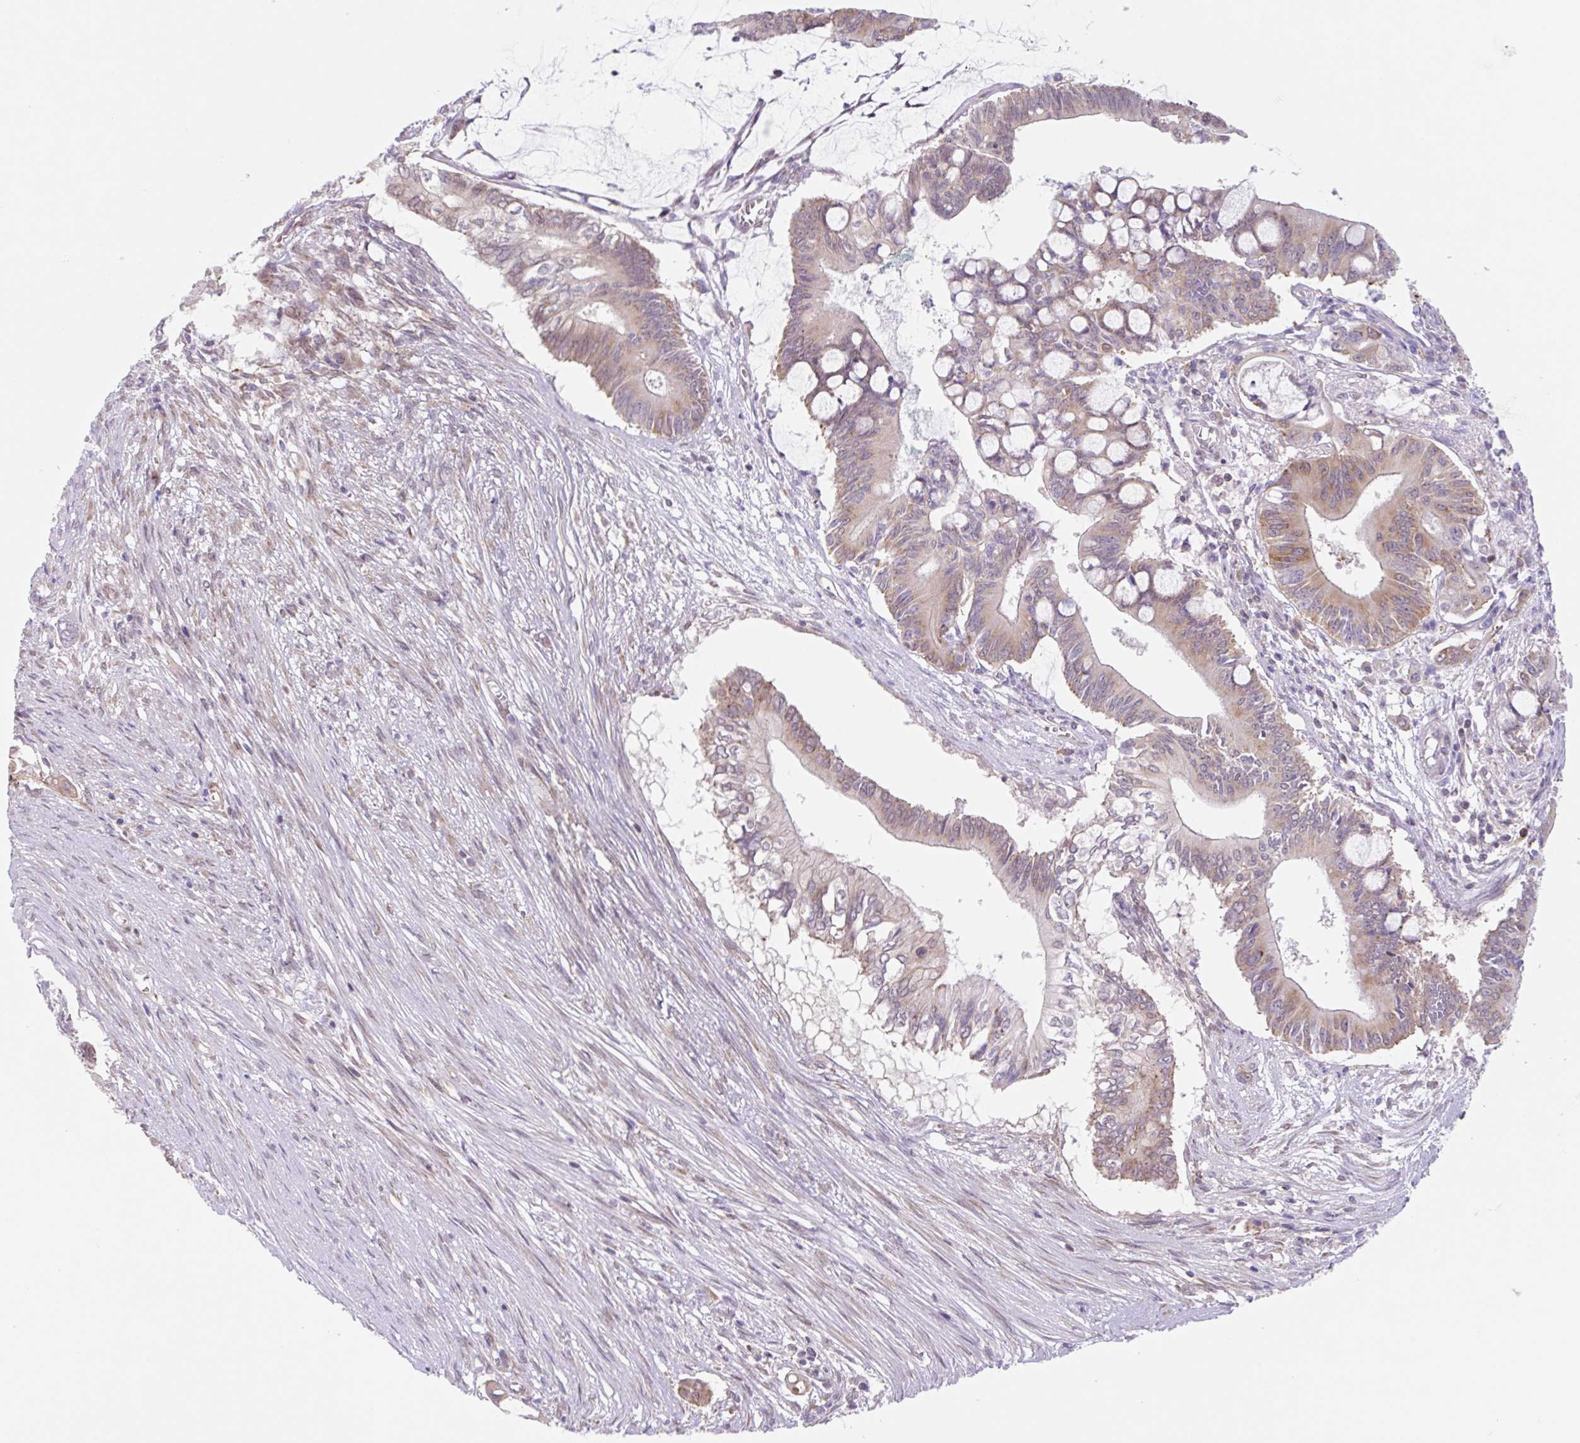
{"staining": {"intensity": "weak", "quantity": ">75%", "location": "cytoplasmic/membranous"}, "tissue": "pancreatic cancer", "cell_type": "Tumor cells", "image_type": "cancer", "snomed": [{"axis": "morphology", "description": "Adenocarcinoma, NOS"}, {"axis": "topography", "description": "Pancreas"}], "caption": "The photomicrograph exhibits a brown stain indicating the presence of a protein in the cytoplasmic/membranous of tumor cells in adenocarcinoma (pancreatic).", "gene": "TBPL2", "patient": {"sex": "male", "age": 68}}